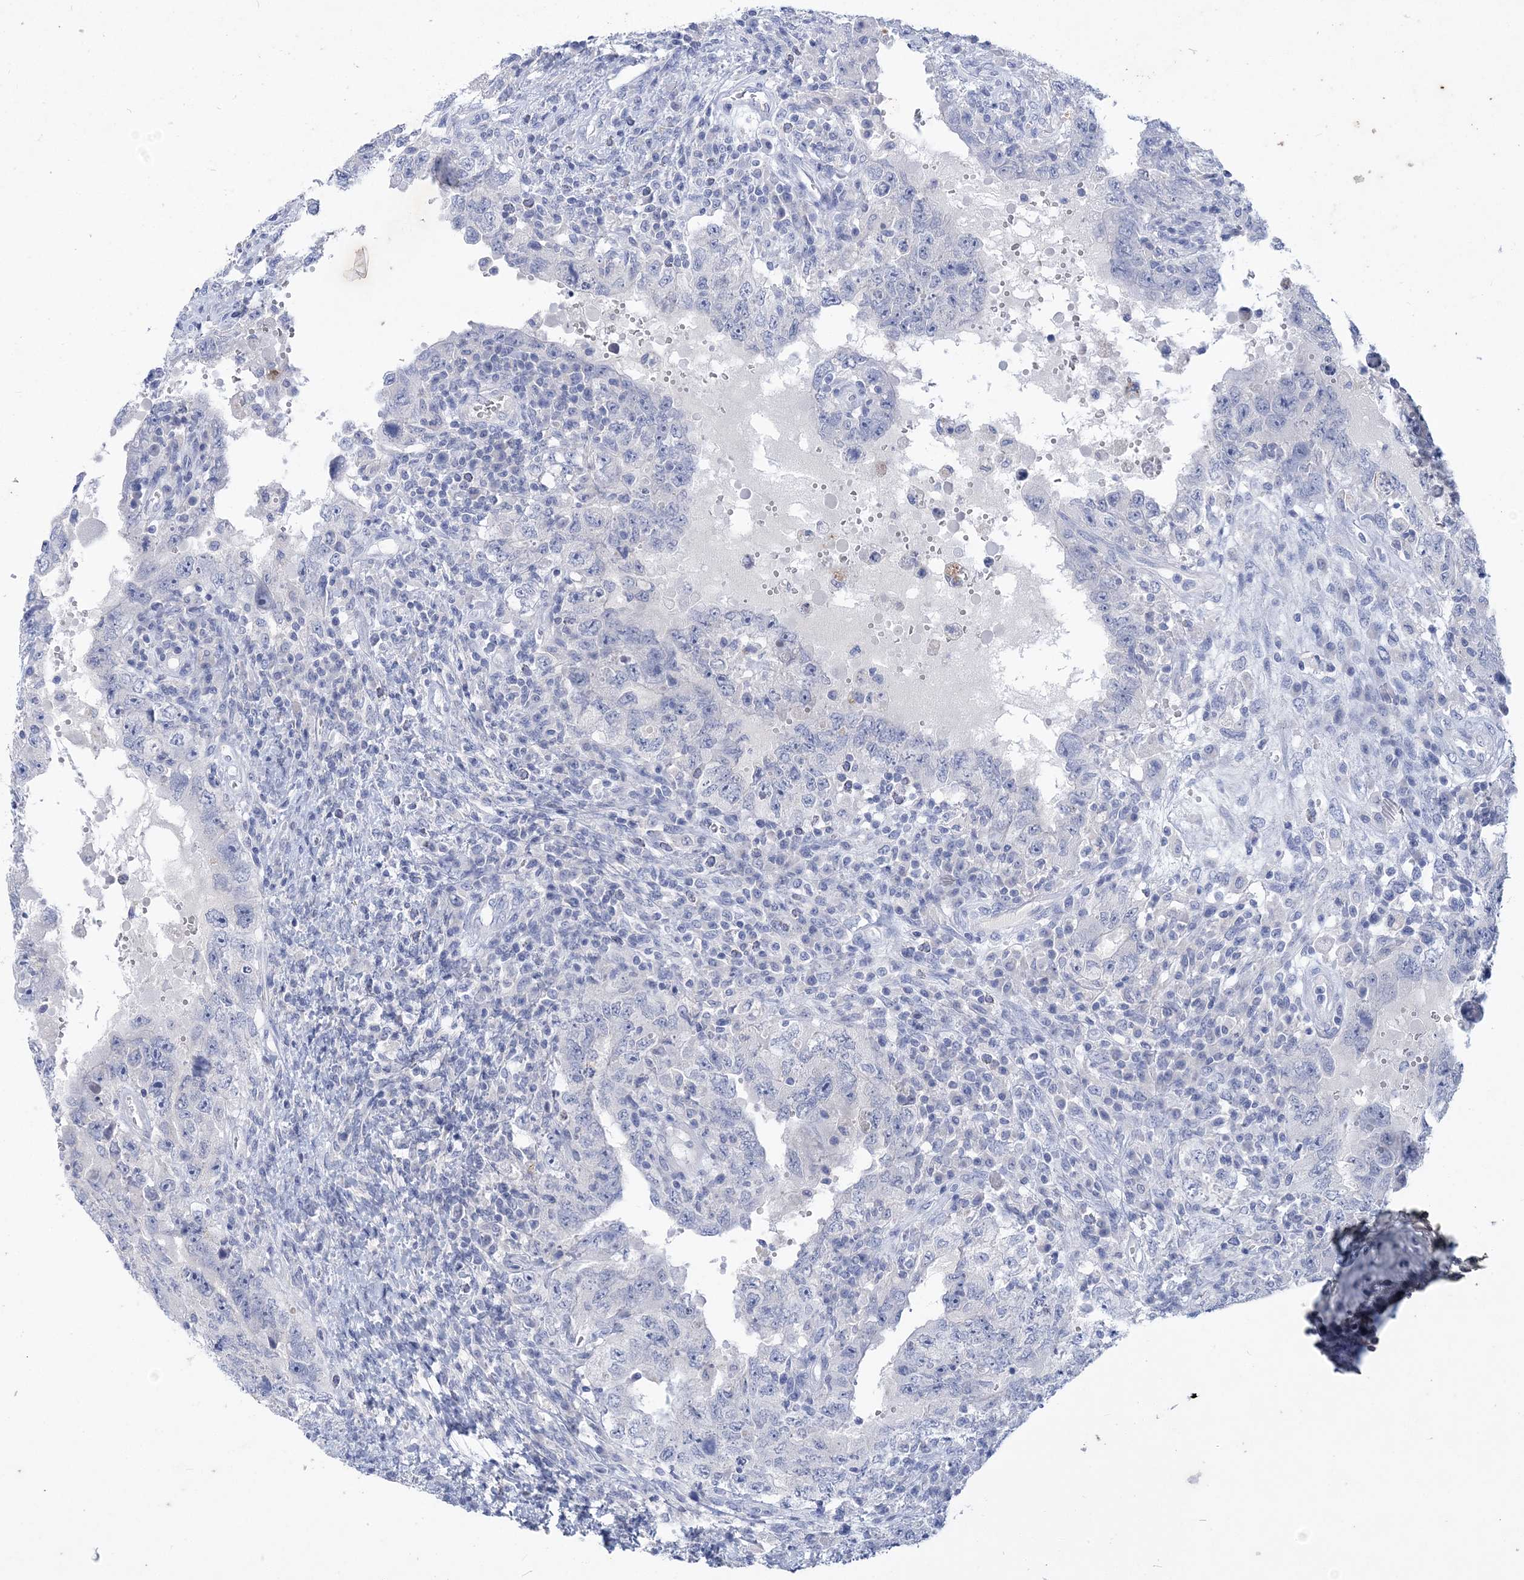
{"staining": {"intensity": "negative", "quantity": "none", "location": "none"}, "tissue": "testis cancer", "cell_type": "Tumor cells", "image_type": "cancer", "snomed": [{"axis": "morphology", "description": "Carcinoma, Embryonal, NOS"}, {"axis": "topography", "description": "Testis"}], "caption": "Immunohistochemistry (IHC) of human testis cancer displays no staining in tumor cells.", "gene": "COPS8", "patient": {"sex": "male", "age": 26}}